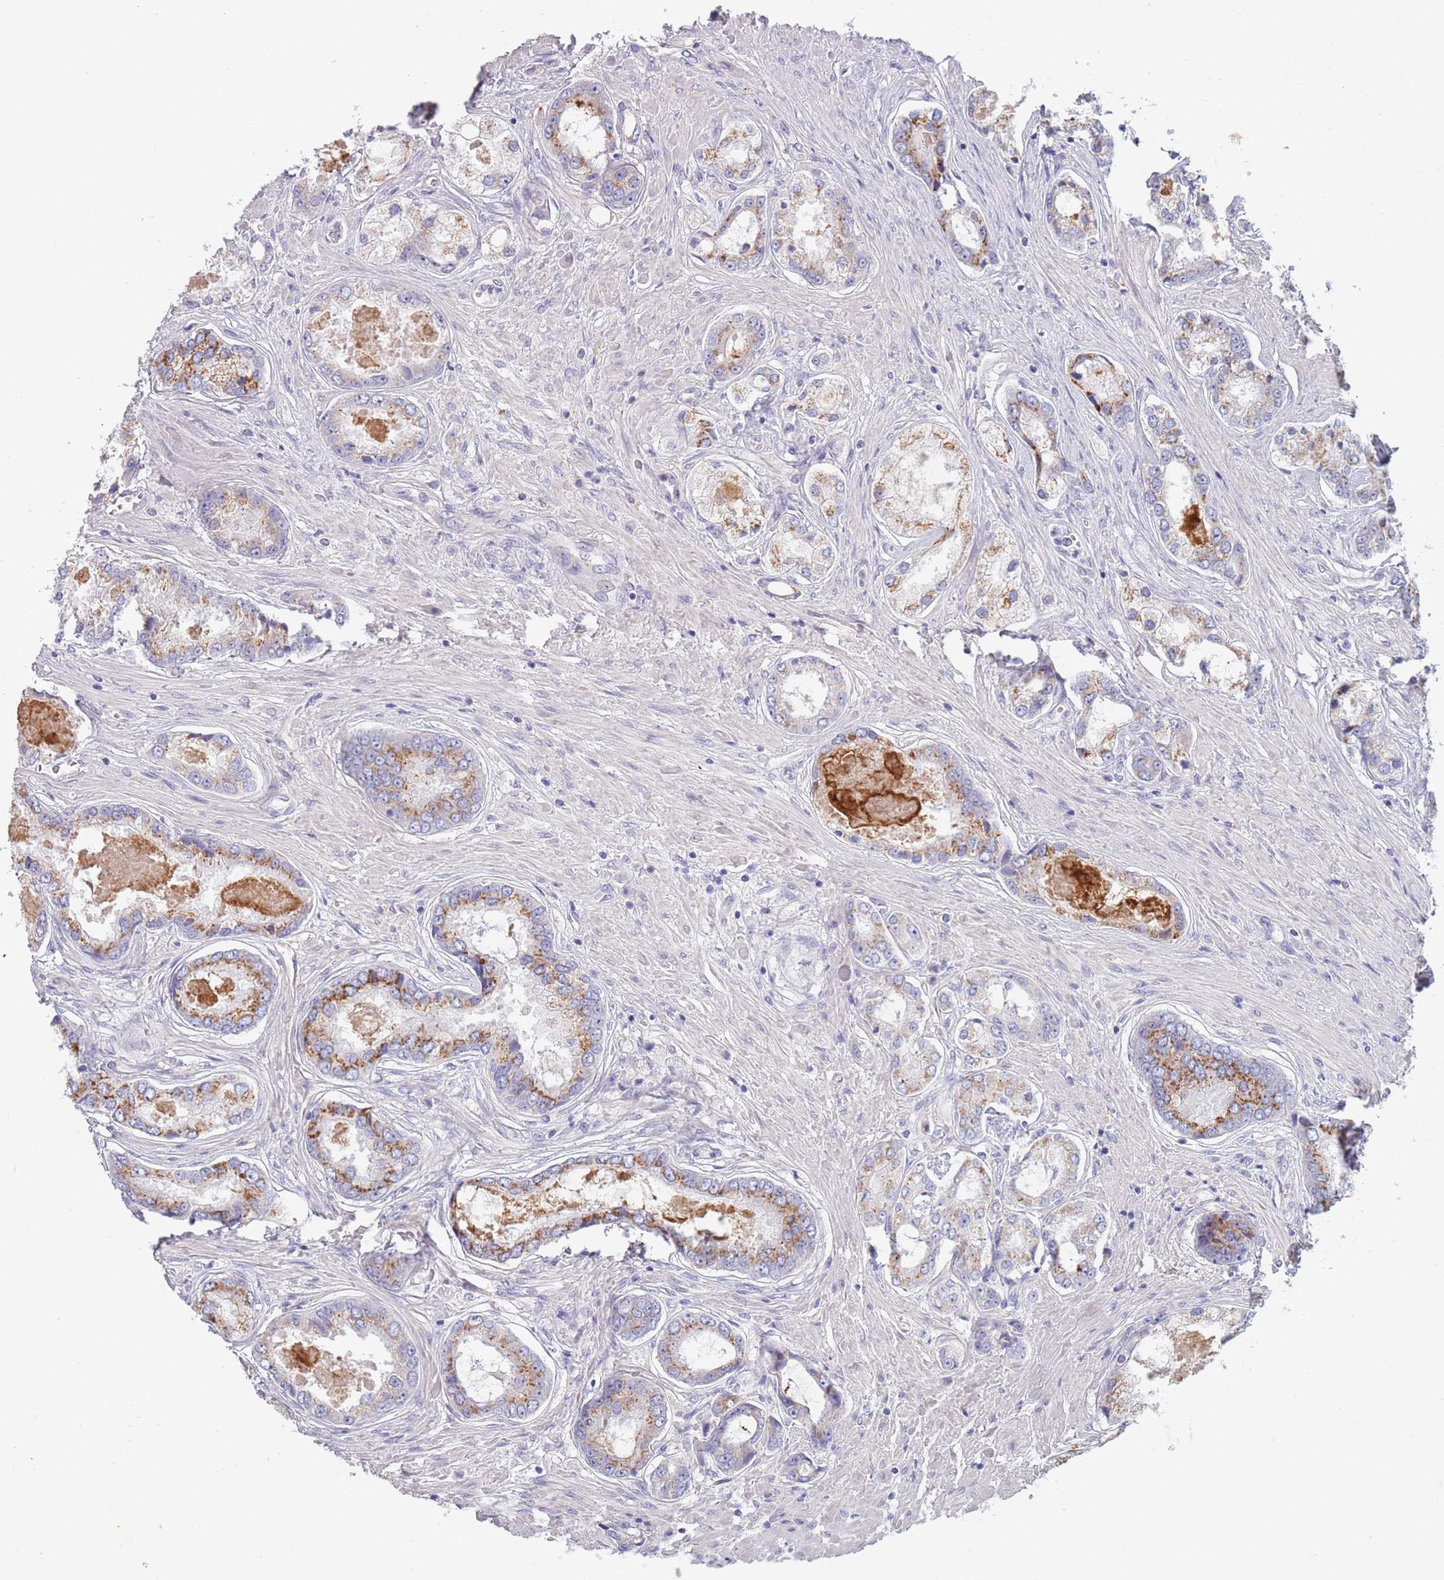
{"staining": {"intensity": "moderate", "quantity": "25%-75%", "location": "cytoplasmic/membranous"}, "tissue": "prostate cancer", "cell_type": "Tumor cells", "image_type": "cancer", "snomed": [{"axis": "morphology", "description": "Adenocarcinoma, Low grade"}, {"axis": "topography", "description": "Prostate"}], "caption": "Prostate cancer (adenocarcinoma (low-grade)) tissue displays moderate cytoplasmic/membranous staining in about 25%-75% of tumor cells, visualized by immunohistochemistry.", "gene": "MAN1C1", "patient": {"sex": "male", "age": 68}}